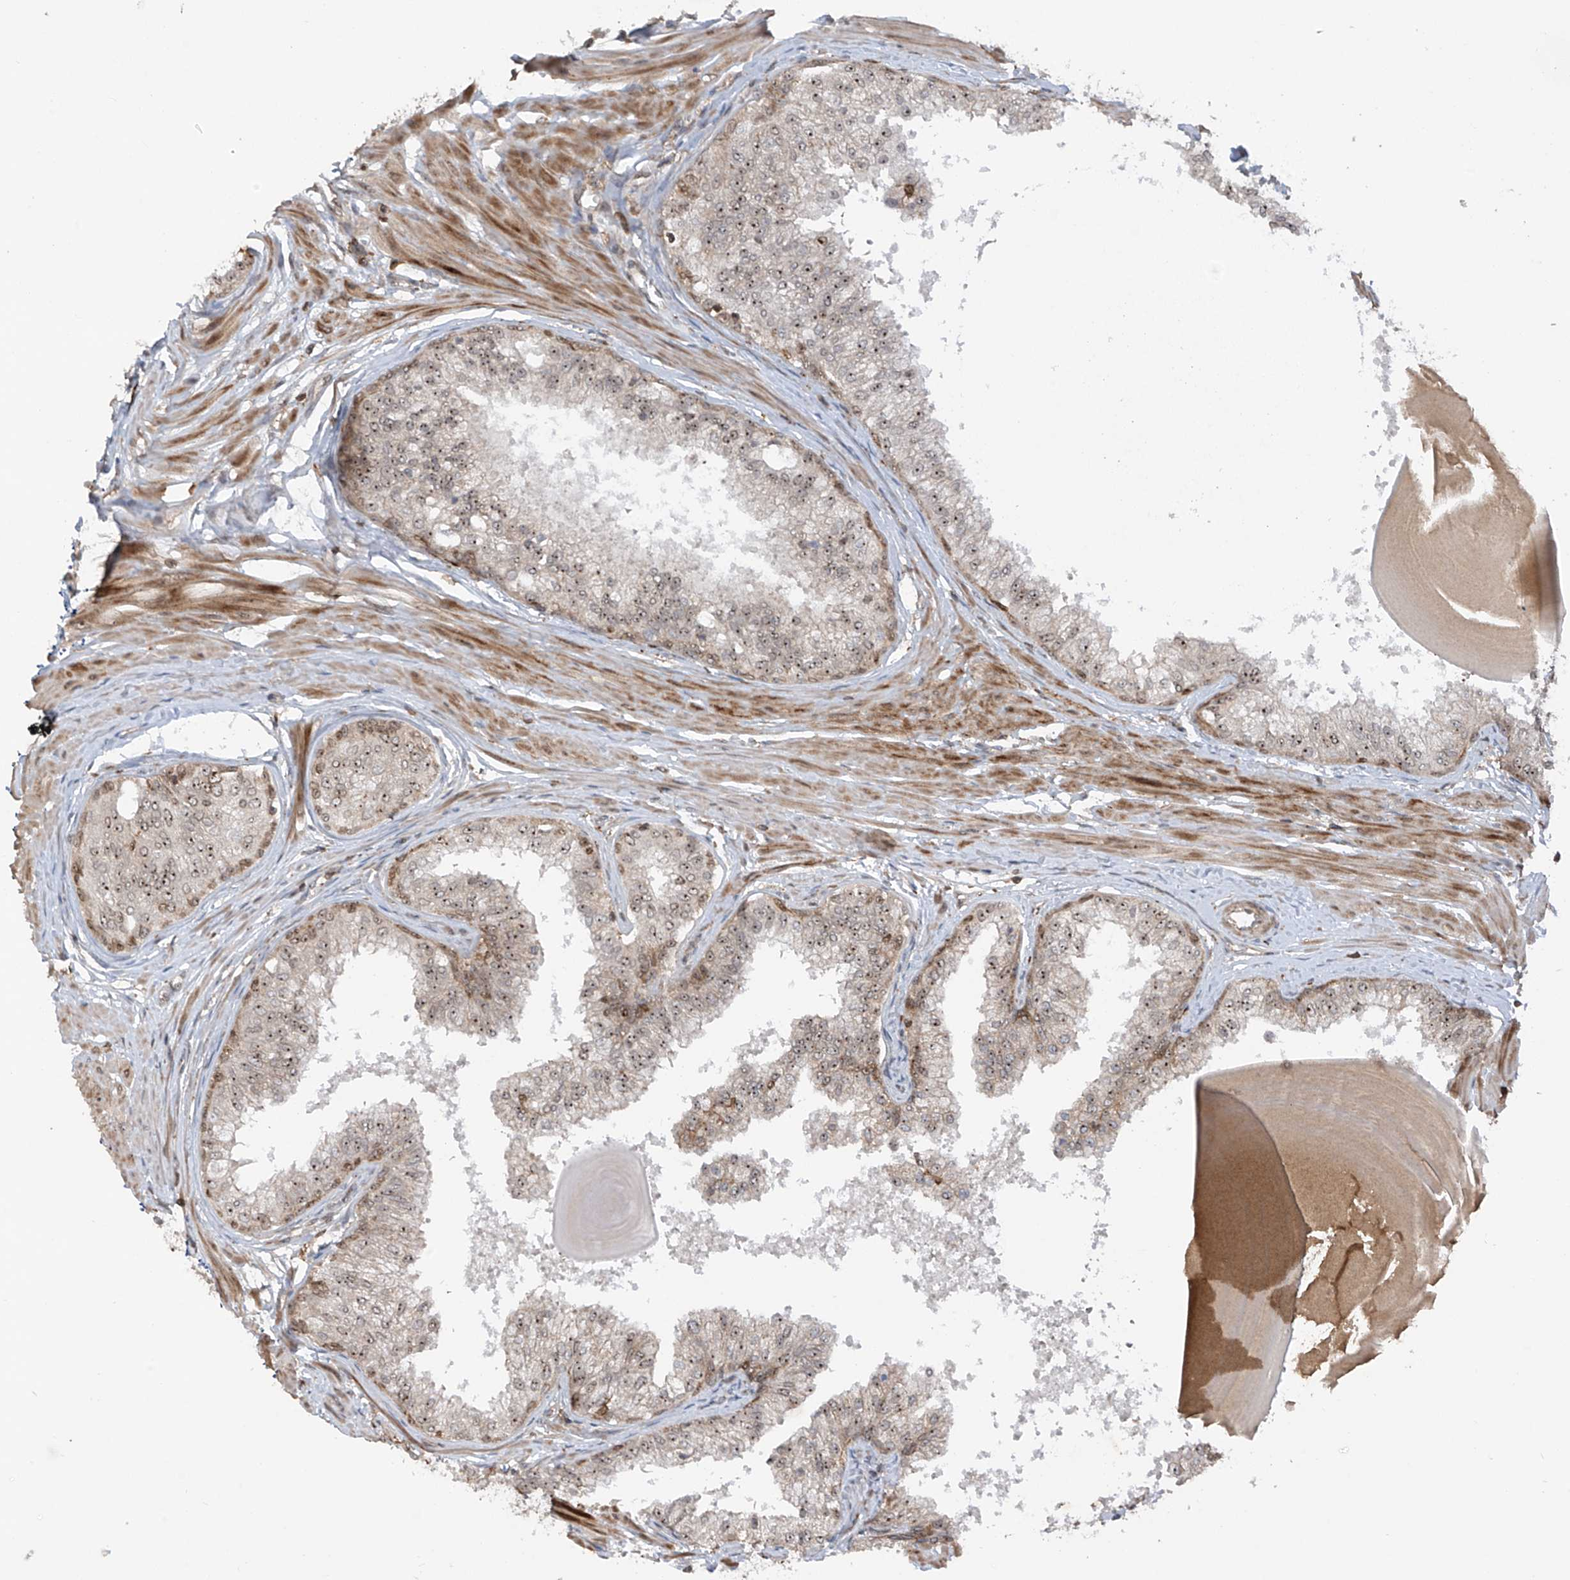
{"staining": {"intensity": "moderate", "quantity": "25%-75%", "location": "cytoplasmic/membranous,nuclear"}, "tissue": "prostate", "cell_type": "Glandular cells", "image_type": "normal", "snomed": [{"axis": "morphology", "description": "Normal tissue, NOS"}, {"axis": "topography", "description": "Prostate"}], "caption": "Protein expression analysis of normal prostate shows moderate cytoplasmic/membranous,nuclear positivity in about 25%-75% of glandular cells. (DAB (3,3'-diaminobenzidine) = brown stain, brightfield microscopy at high magnification).", "gene": "REPIN1", "patient": {"sex": "male", "age": 48}}